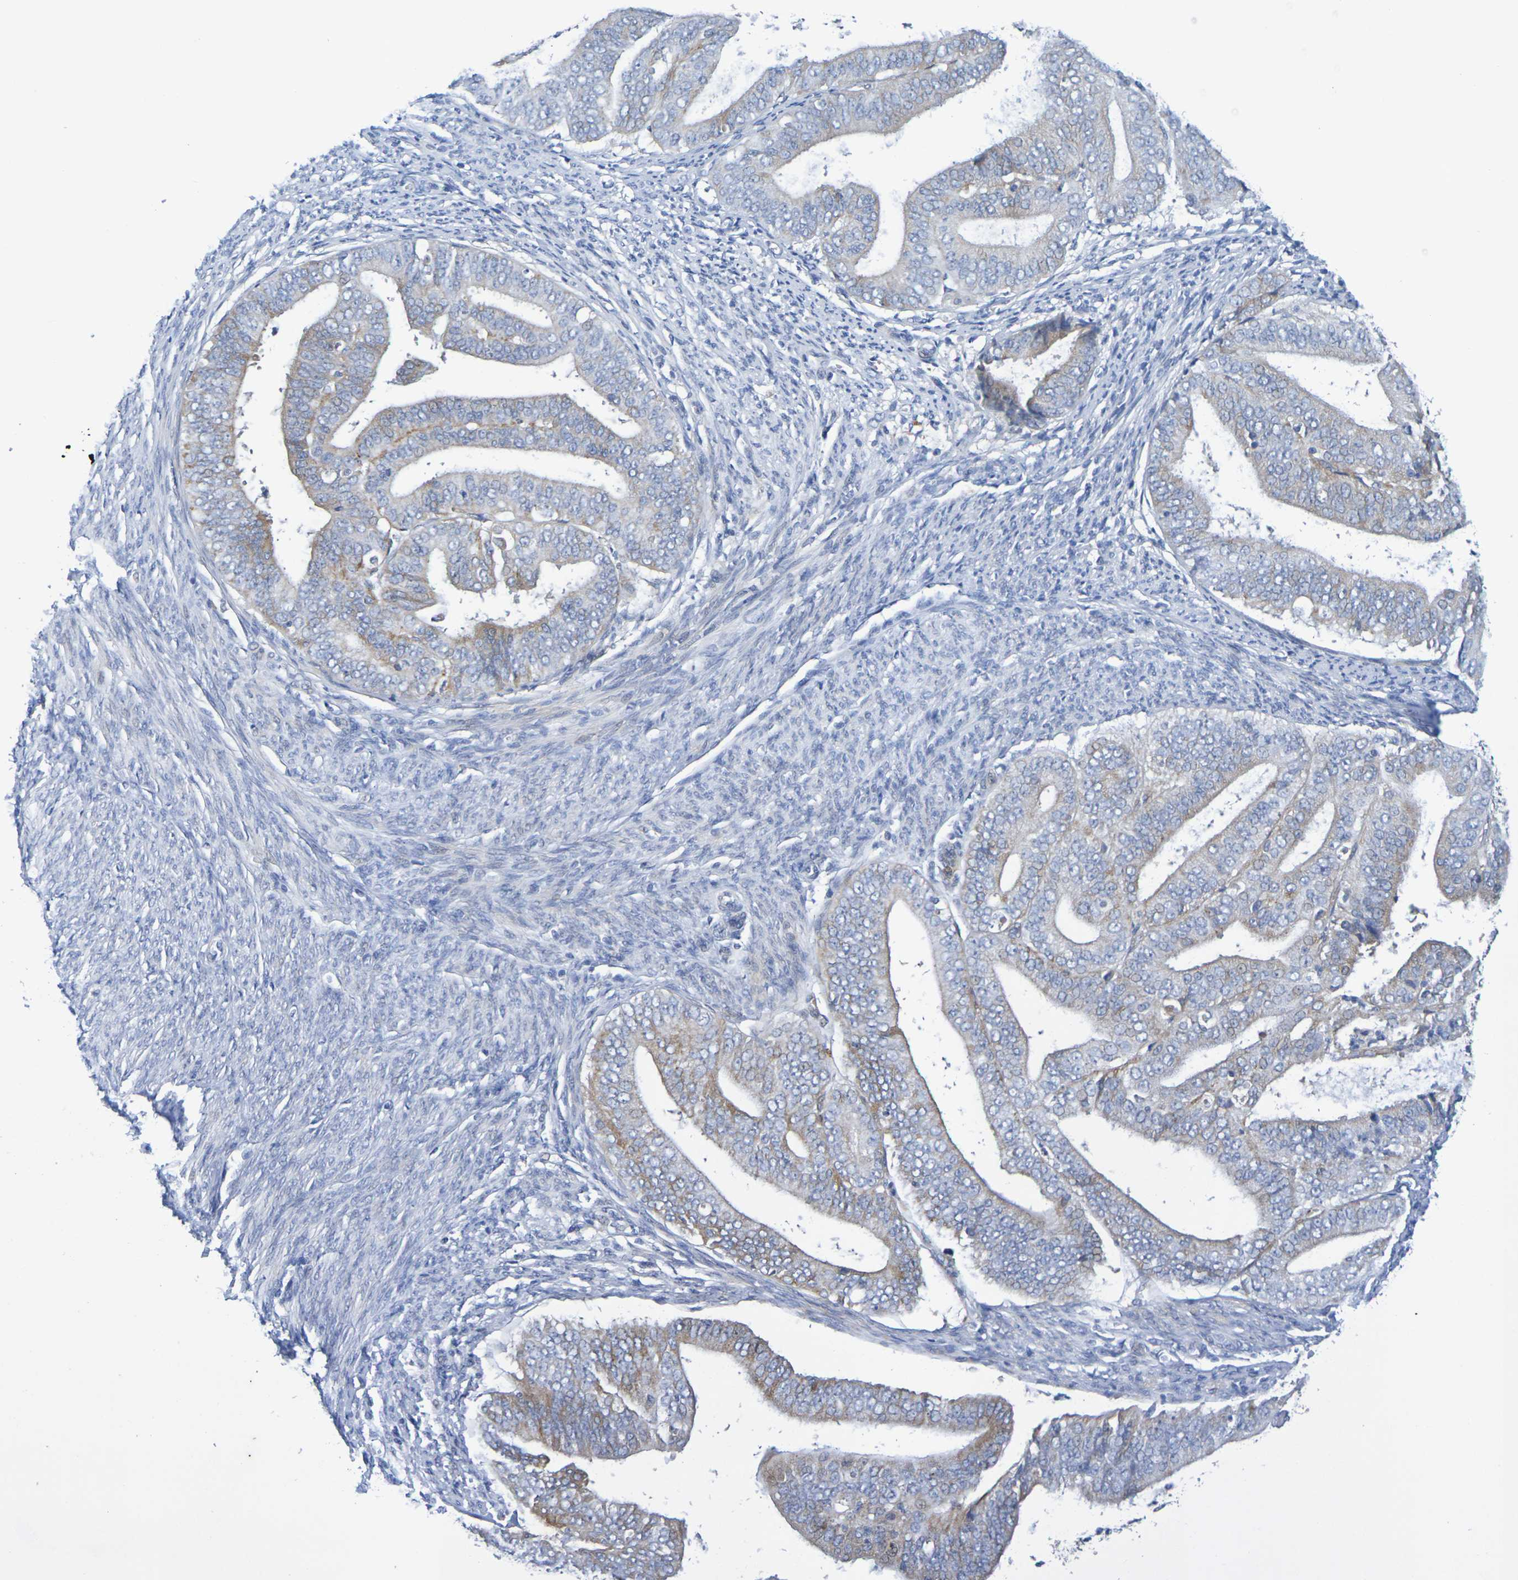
{"staining": {"intensity": "negative", "quantity": "none", "location": "none"}, "tissue": "endometrial cancer", "cell_type": "Tumor cells", "image_type": "cancer", "snomed": [{"axis": "morphology", "description": "Adenocarcinoma, NOS"}, {"axis": "topography", "description": "Endometrium"}], "caption": "This is a histopathology image of immunohistochemistry (IHC) staining of endometrial cancer (adenocarcinoma), which shows no staining in tumor cells. The staining is performed using DAB brown chromogen with nuclei counter-stained in using hematoxylin.", "gene": "SDC4", "patient": {"sex": "female", "age": 63}}